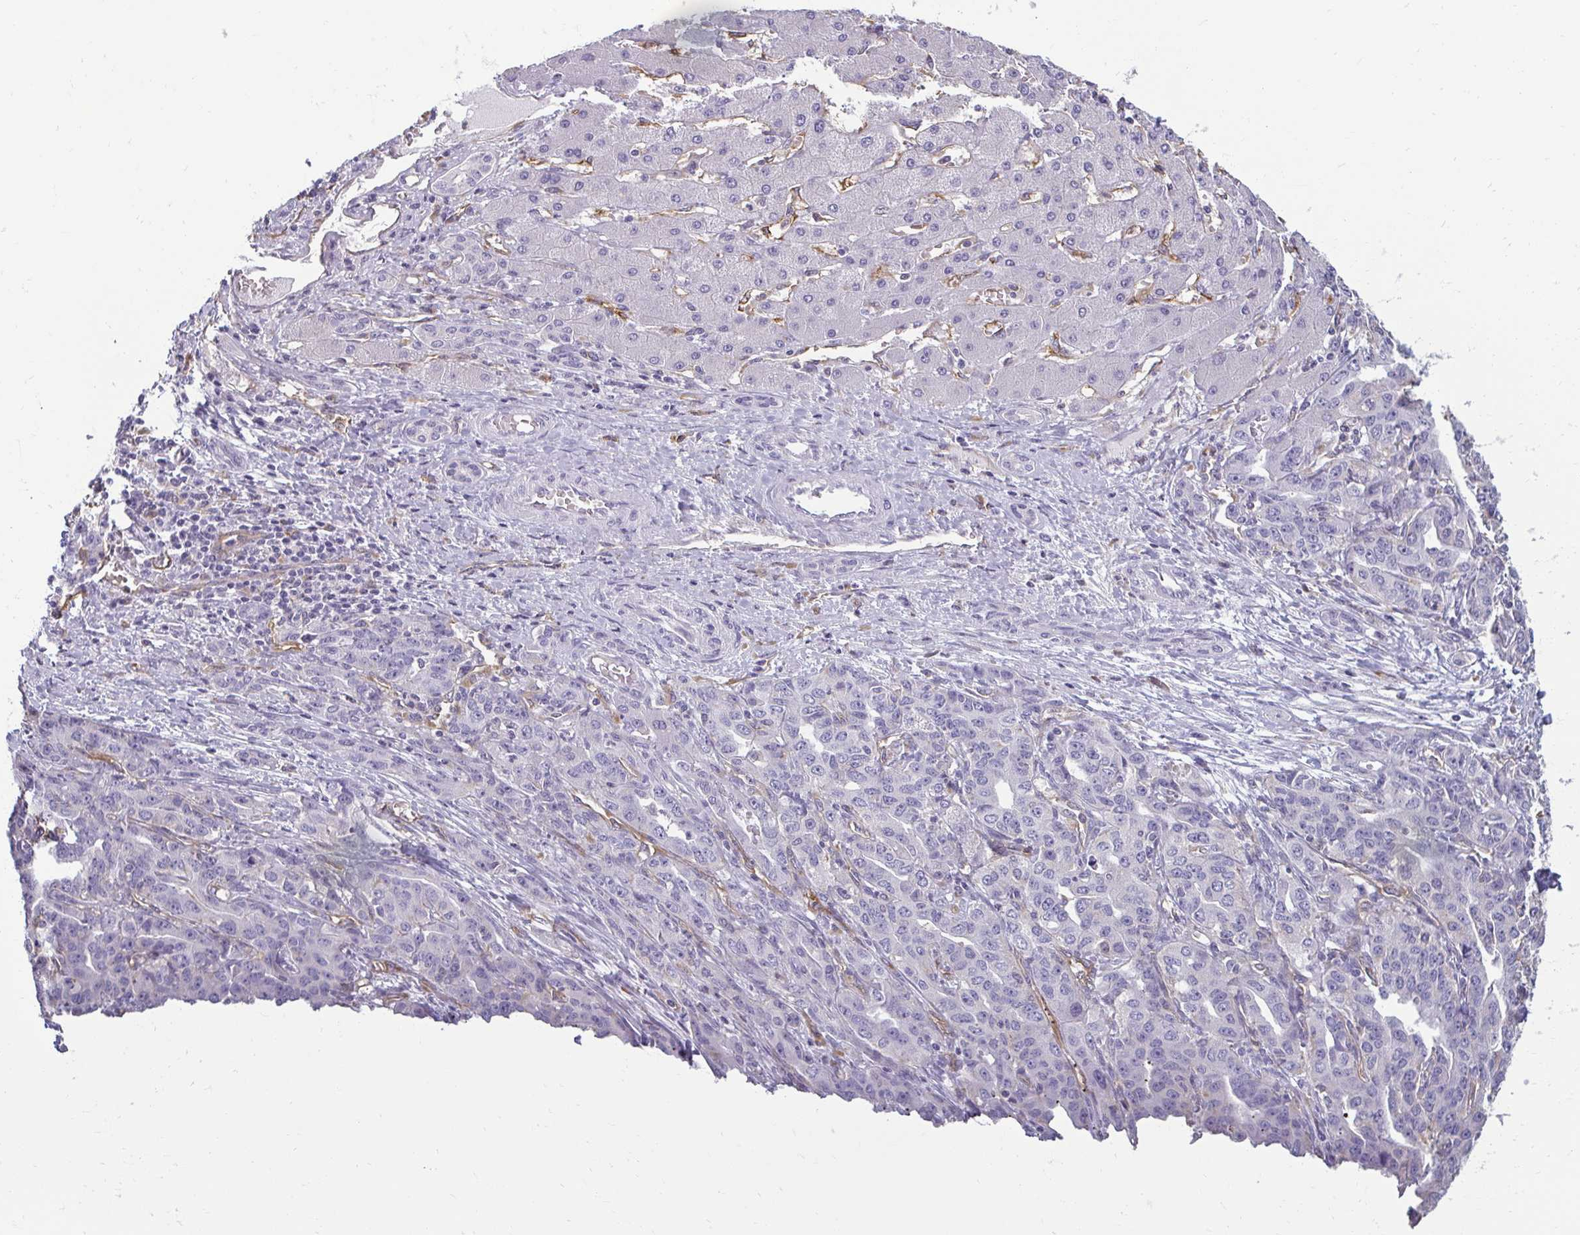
{"staining": {"intensity": "negative", "quantity": "none", "location": "none"}, "tissue": "liver cancer", "cell_type": "Tumor cells", "image_type": "cancer", "snomed": [{"axis": "morphology", "description": "Cholangiocarcinoma"}, {"axis": "topography", "description": "Liver"}], "caption": "Tumor cells show no significant protein expression in liver cancer (cholangiocarcinoma).", "gene": "PDE2A", "patient": {"sex": "male", "age": 59}}